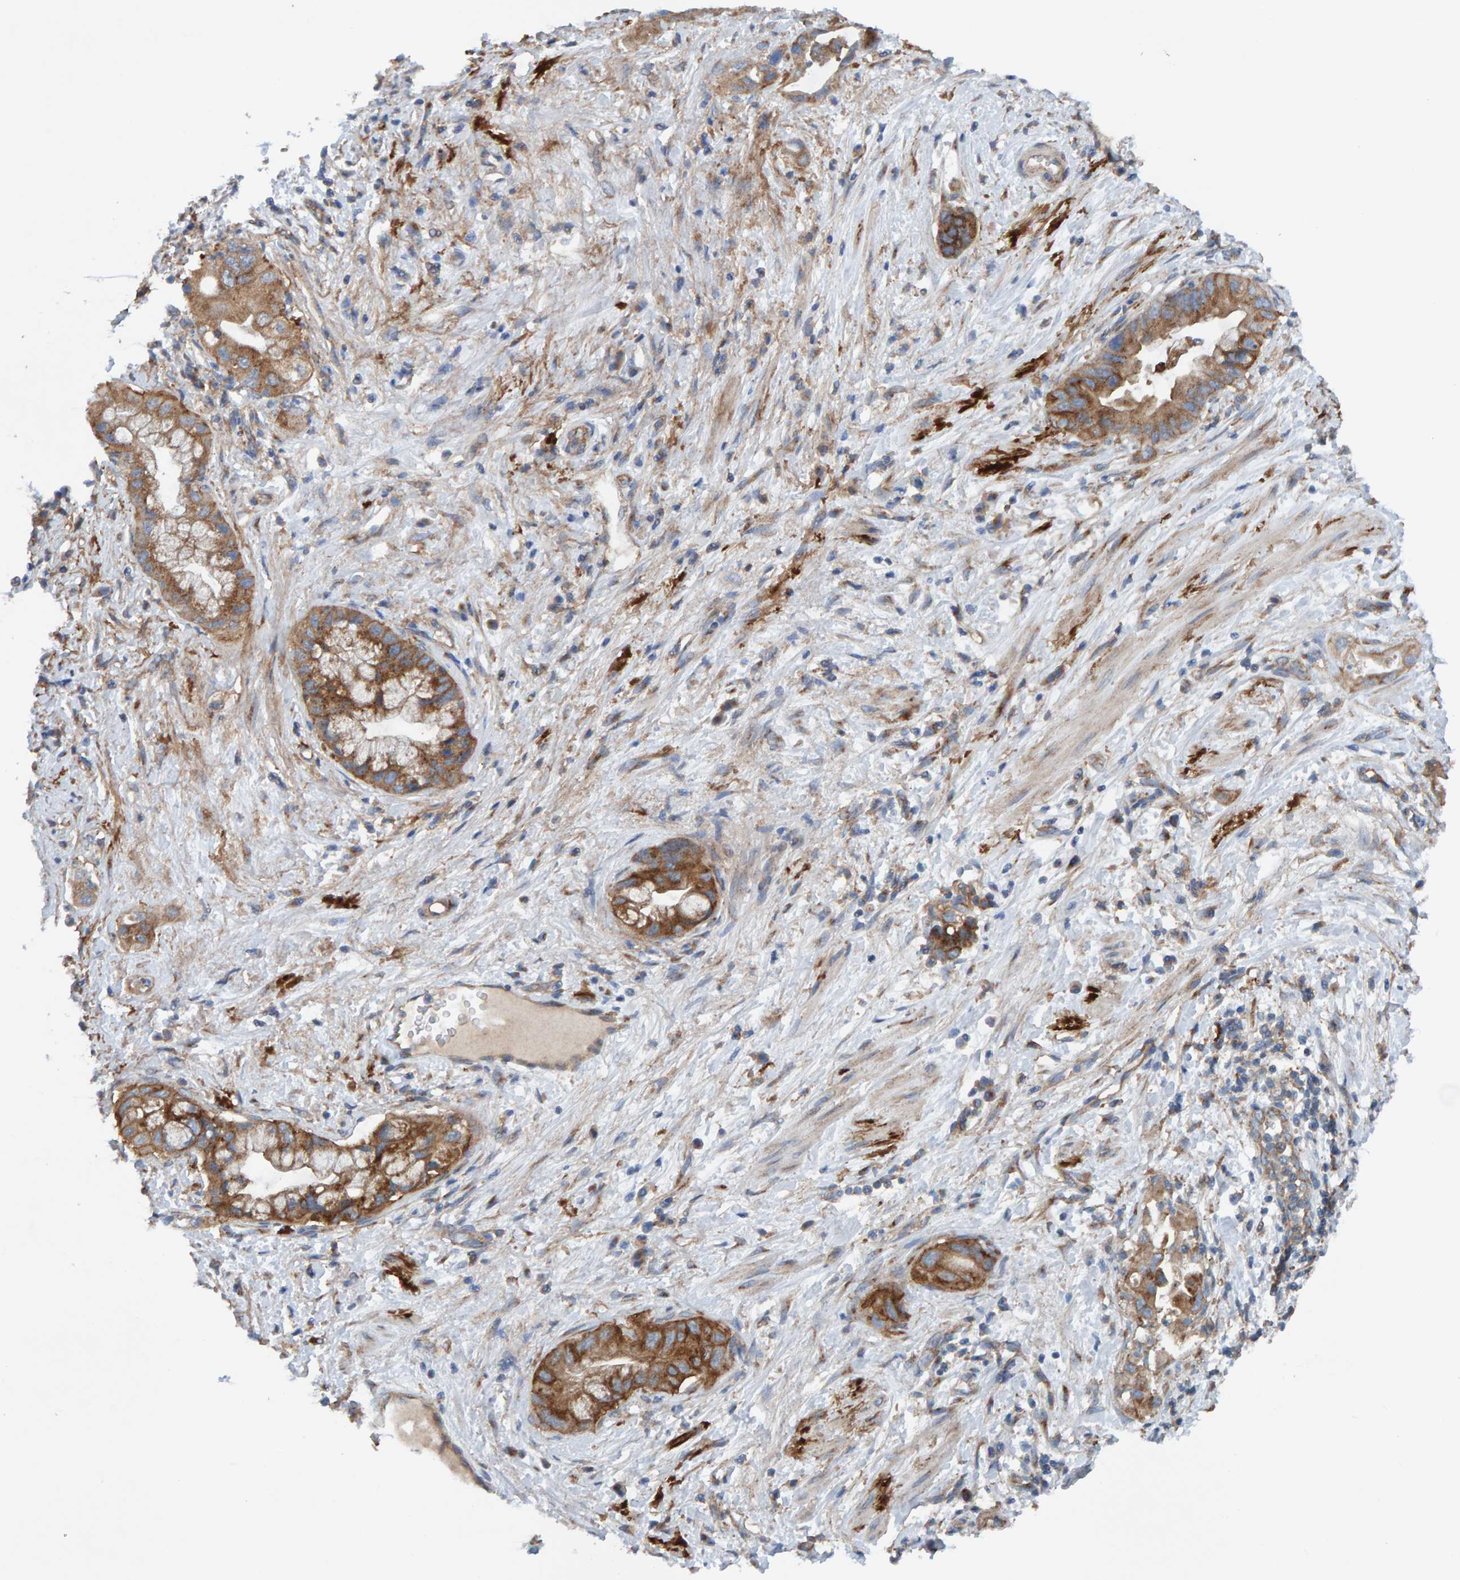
{"staining": {"intensity": "strong", "quantity": ">75%", "location": "cytoplasmic/membranous"}, "tissue": "pancreatic cancer", "cell_type": "Tumor cells", "image_type": "cancer", "snomed": [{"axis": "morphology", "description": "Adenocarcinoma, NOS"}, {"axis": "topography", "description": "Pancreas"}], "caption": "Immunohistochemical staining of human pancreatic cancer (adenocarcinoma) displays high levels of strong cytoplasmic/membranous expression in approximately >75% of tumor cells. Immunohistochemistry (ihc) stains the protein in brown and the nuclei are stained blue.", "gene": "MKLN1", "patient": {"sex": "female", "age": 73}}